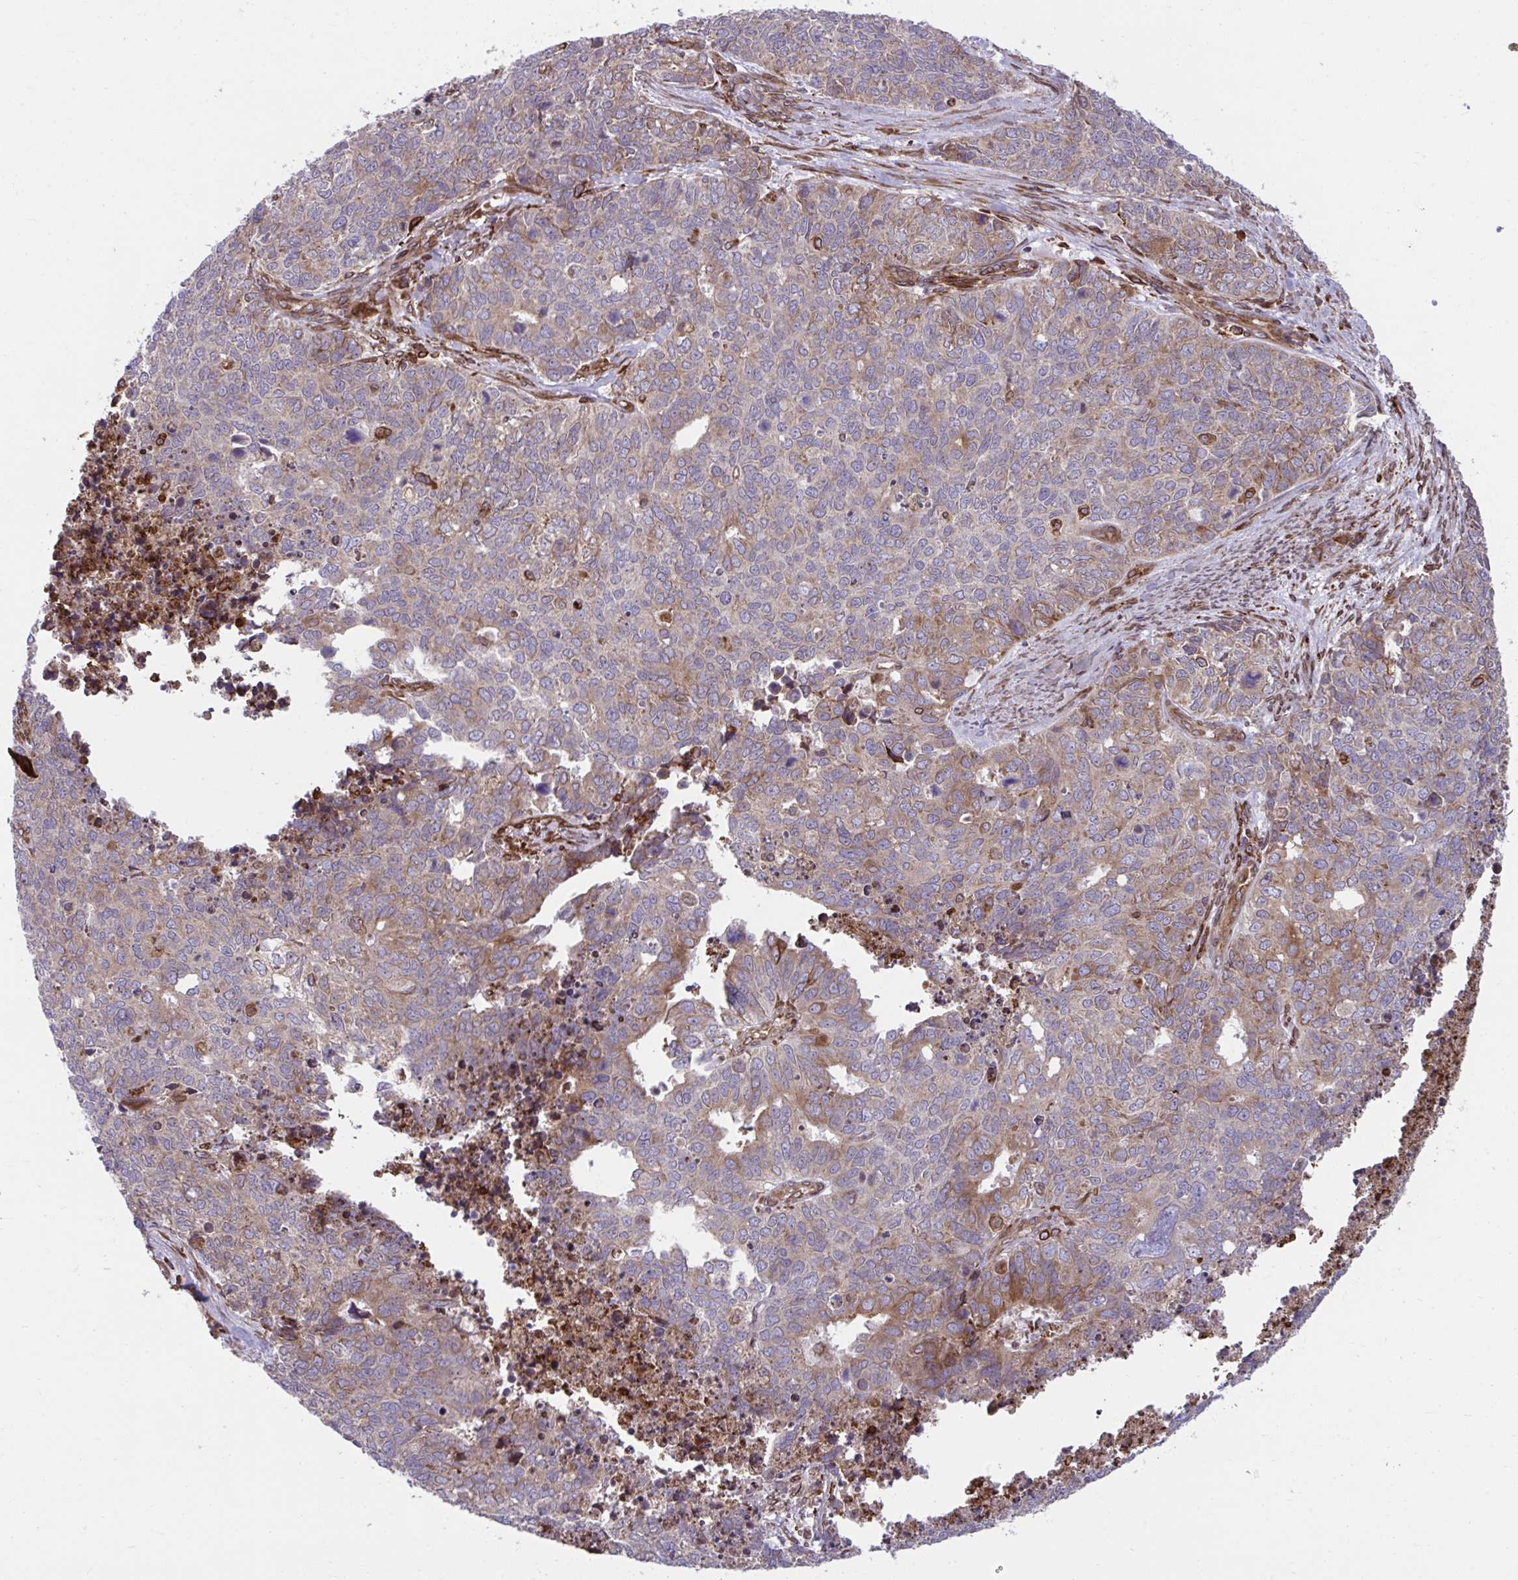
{"staining": {"intensity": "weak", "quantity": "<25%", "location": "cytoplasmic/membranous"}, "tissue": "cervical cancer", "cell_type": "Tumor cells", "image_type": "cancer", "snomed": [{"axis": "morphology", "description": "Adenocarcinoma, NOS"}, {"axis": "topography", "description": "Cervix"}], "caption": "DAB immunohistochemical staining of human cervical cancer (adenocarcinoma) shows no significant staining in tumor cells.", "gene": "STIM2", "patient": {"sex": "female", "age": 63}}